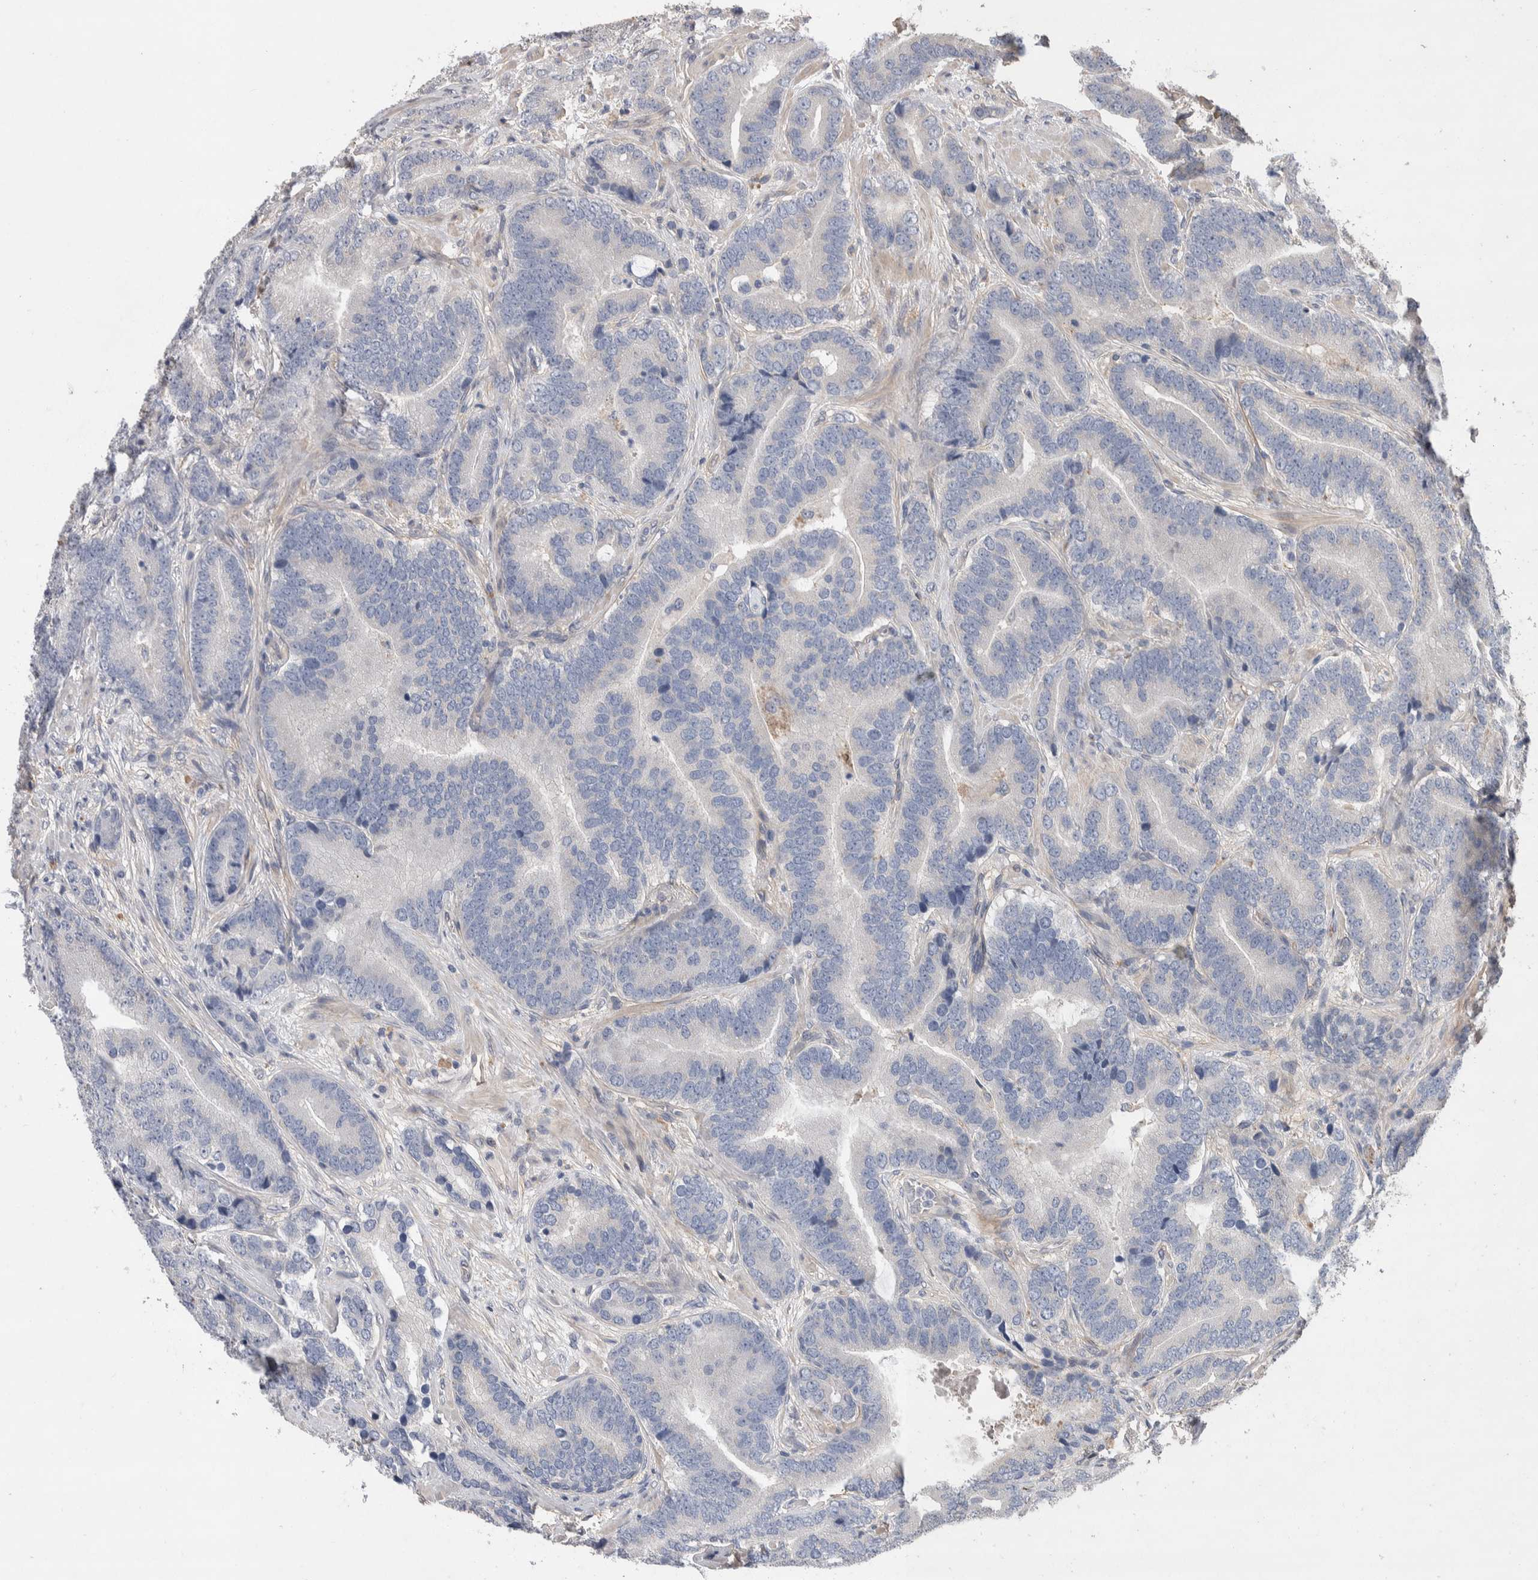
{"staining": {"intensity": "negative", "quantity": "none", "location": "none"}, "tissue": "prostate cancer", "cell_type": "Tumor cells", "image_type": "cancer", "snomed": [{"axis": "morphology", "description": "Adenocarcinoma, High grade"}, {"axis": "topography", "description": "Prostate"}], "caption": "High power microscopy histopathology image of an immunohistochemistry (IHC) photomicrograph of prostate cancer (high-grade adenocarcinoma), revealing no significant positivity in tumor cells.", "gene": "GCNA", "patient": {"sex": "male", "age": 55}}